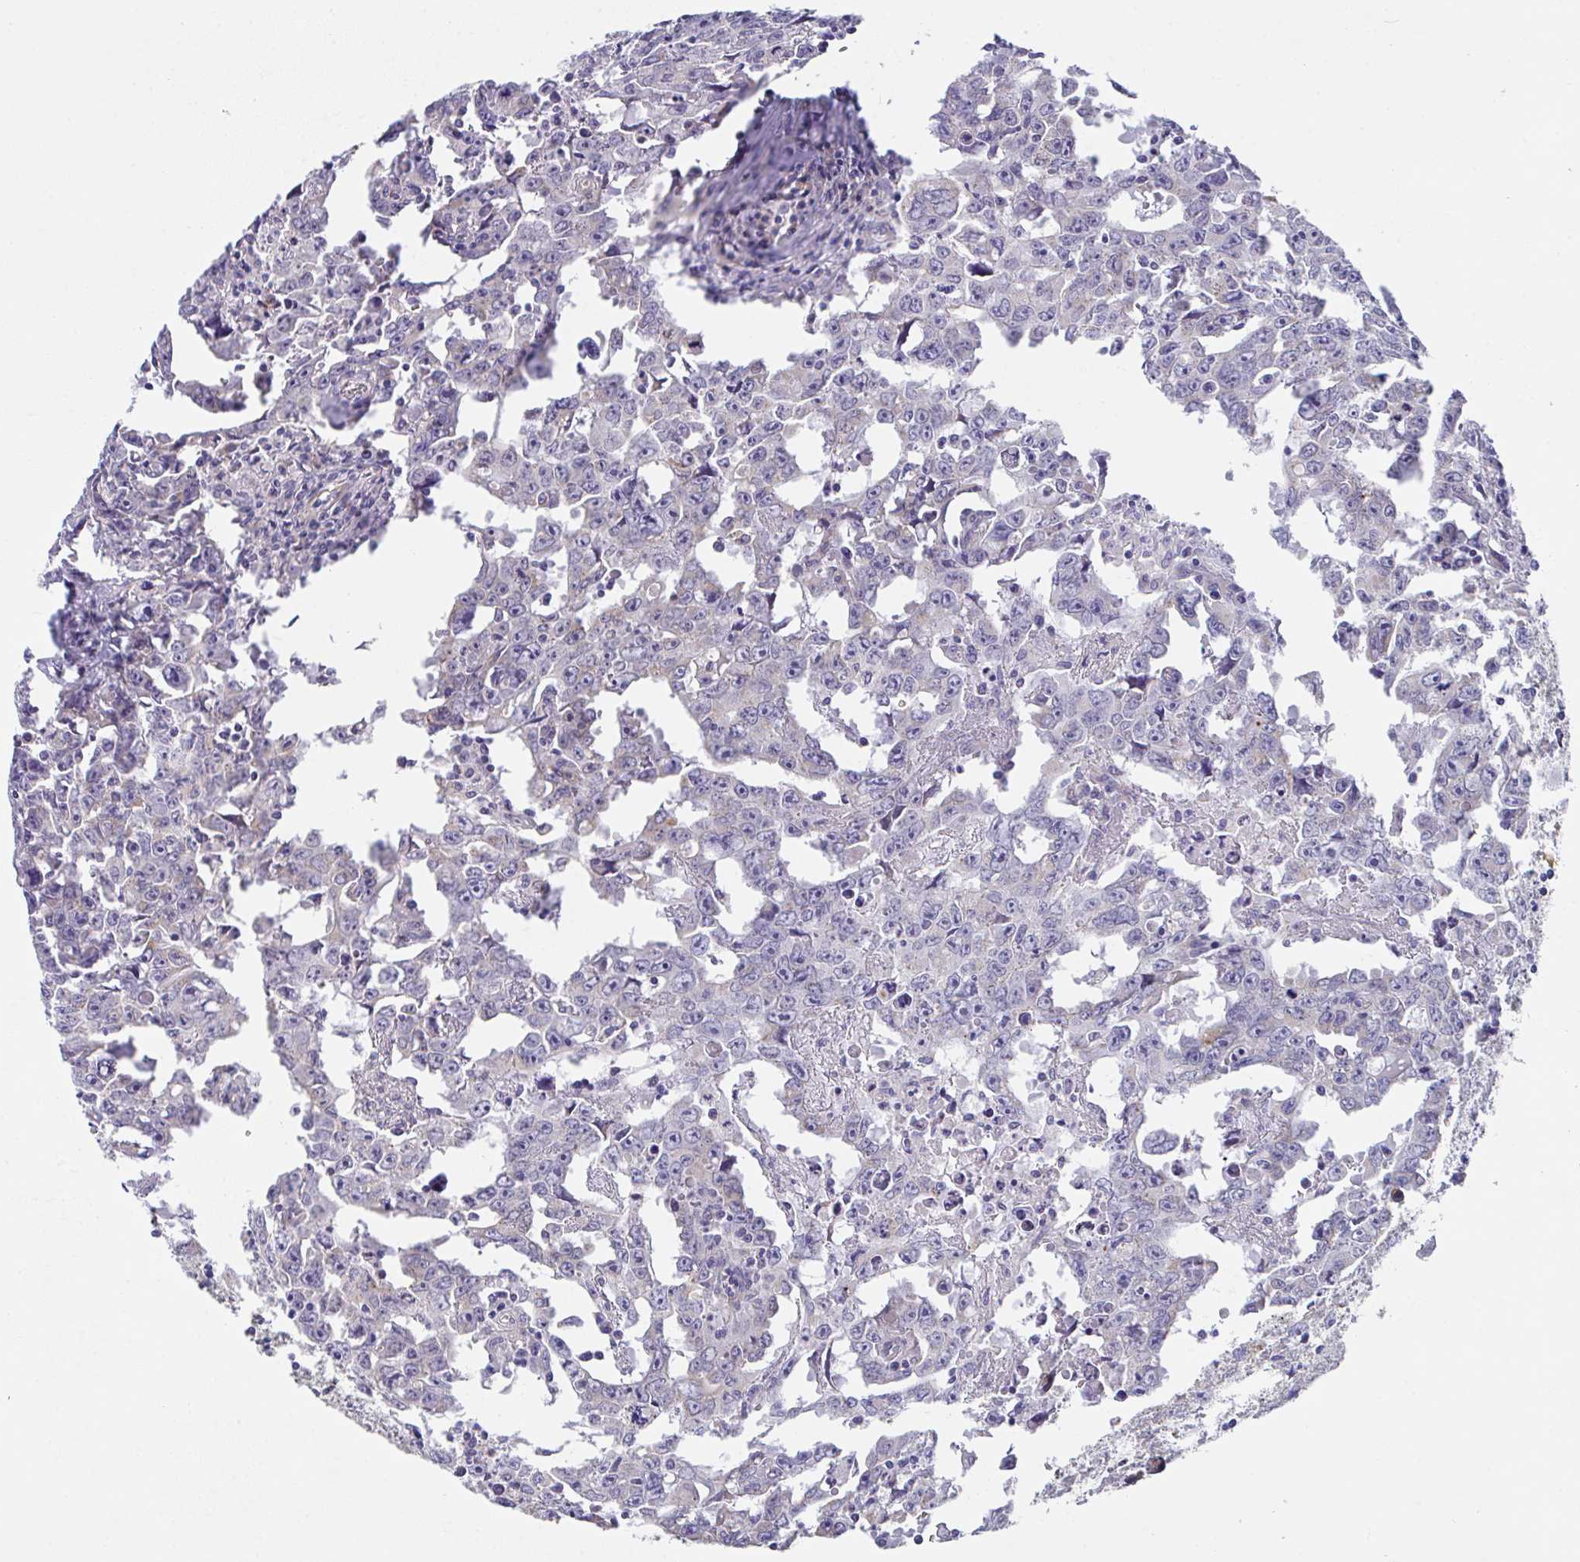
{"staining": {"intensity": "negative", "quantity": "none", "location": "none"}, "tissue": "testis cancer", "cell_type": "Tumor cells", "image_type": "cancer", "snomed": [{"axis": "morphology", "description": "Carcinoma, Embryonal, NOS"}, {"axis": "topography", "description": "Testis"}], "caption": "An image of human testis cancer (embryonal carcinoma) is negative for staining in tumor cells.", "gene": "MIA3", "patient": {"sex": "male", "age": 22}}